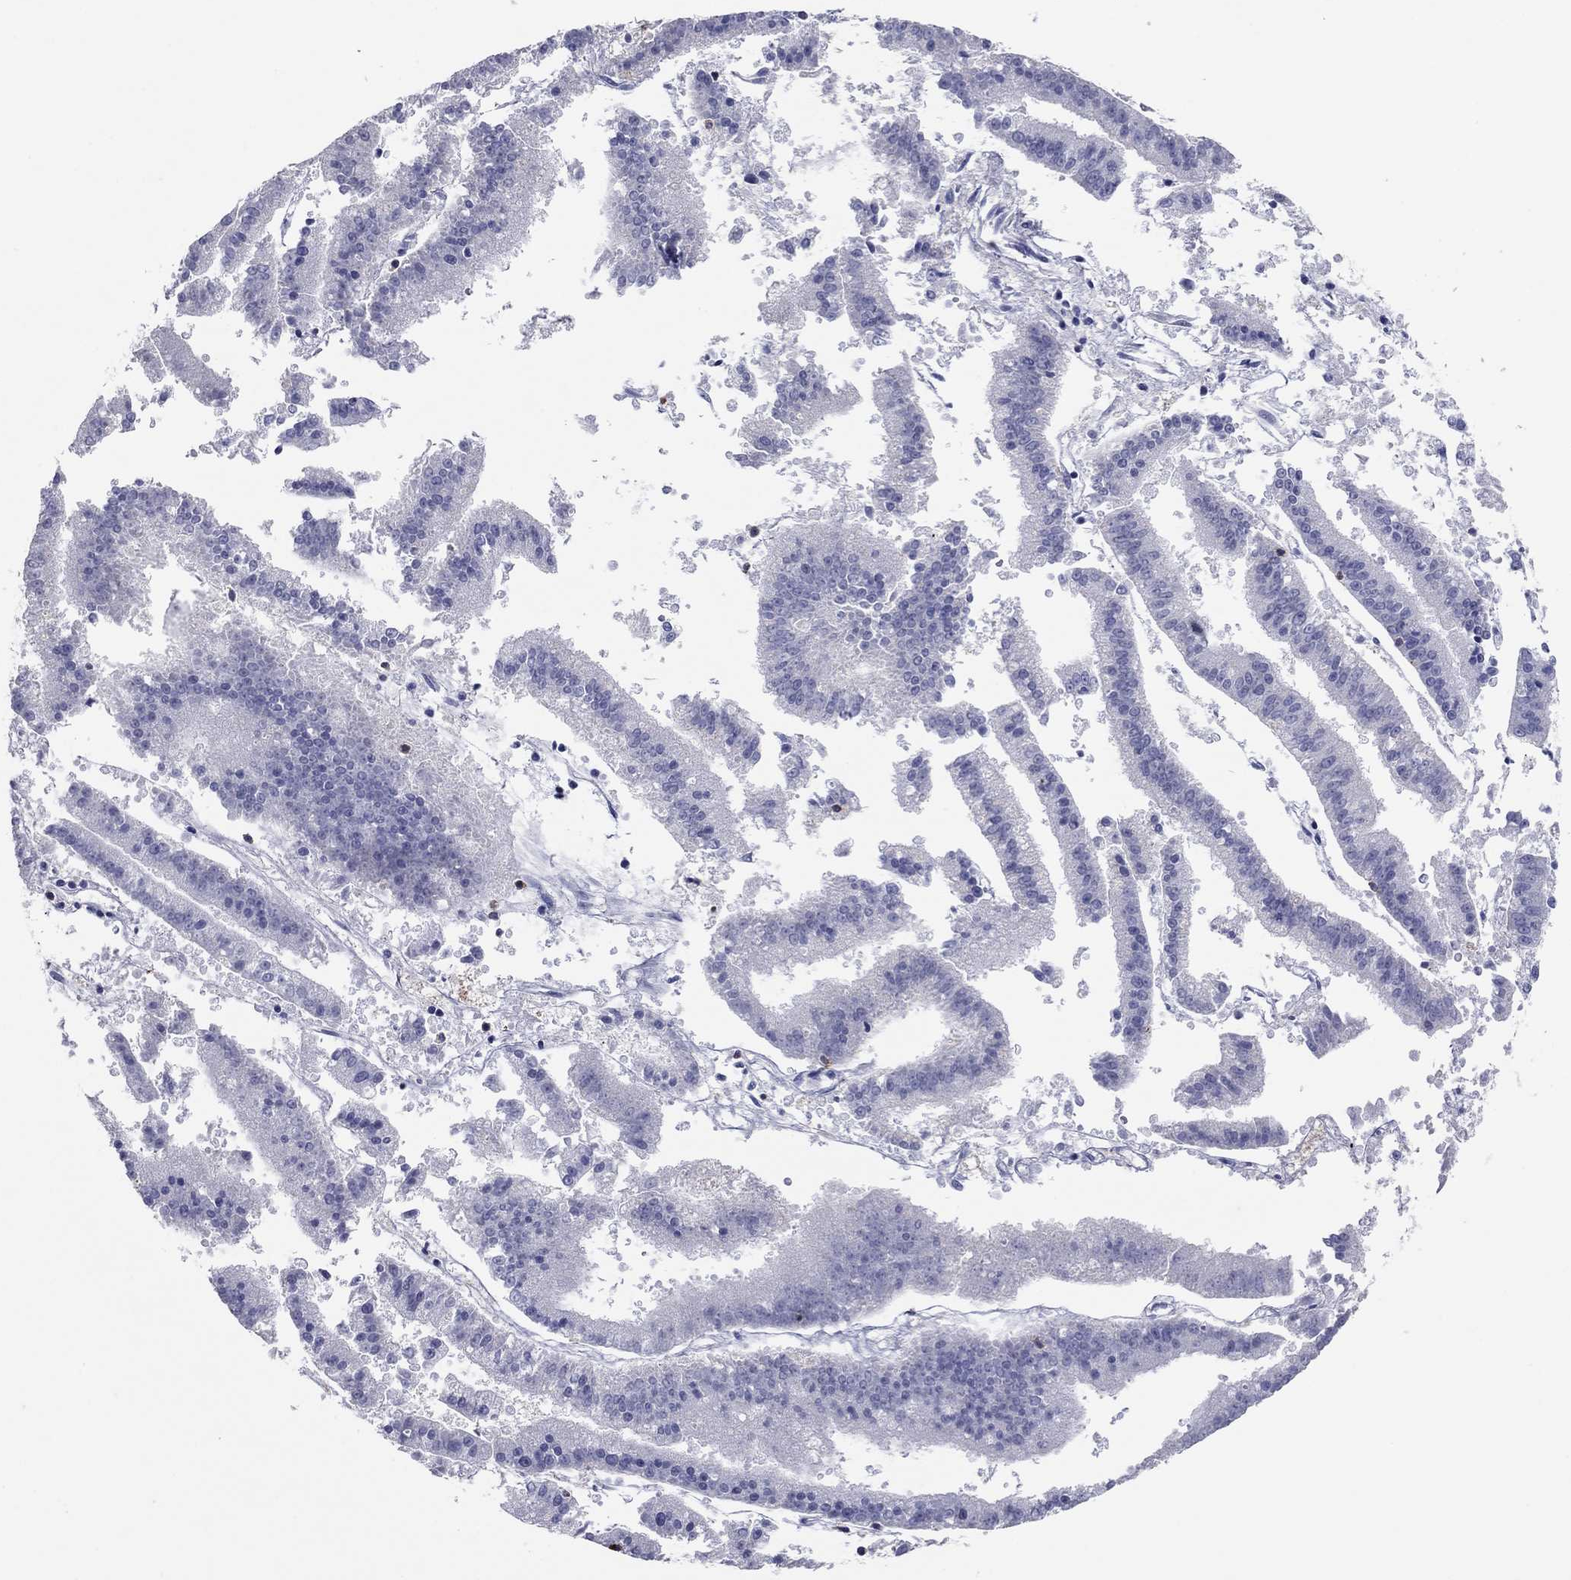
{"staining": {"intensity": "negative", "quantity": "none", "location": "none"}, "tissue": "endometrial cancer", "cell_type": "Tumor cells", "image_type": "cancer", "snomed": [{"axis": "morphology", "description": "Adenocarcinoma, NOS"}, {"axis": "topography", "description": "Endometrium"}], "caption": "There is no significant positivity in tumor cells of endometrial cancer.", "gene": "ITGAE", "patient": {"sex": "female", "age": 66}}